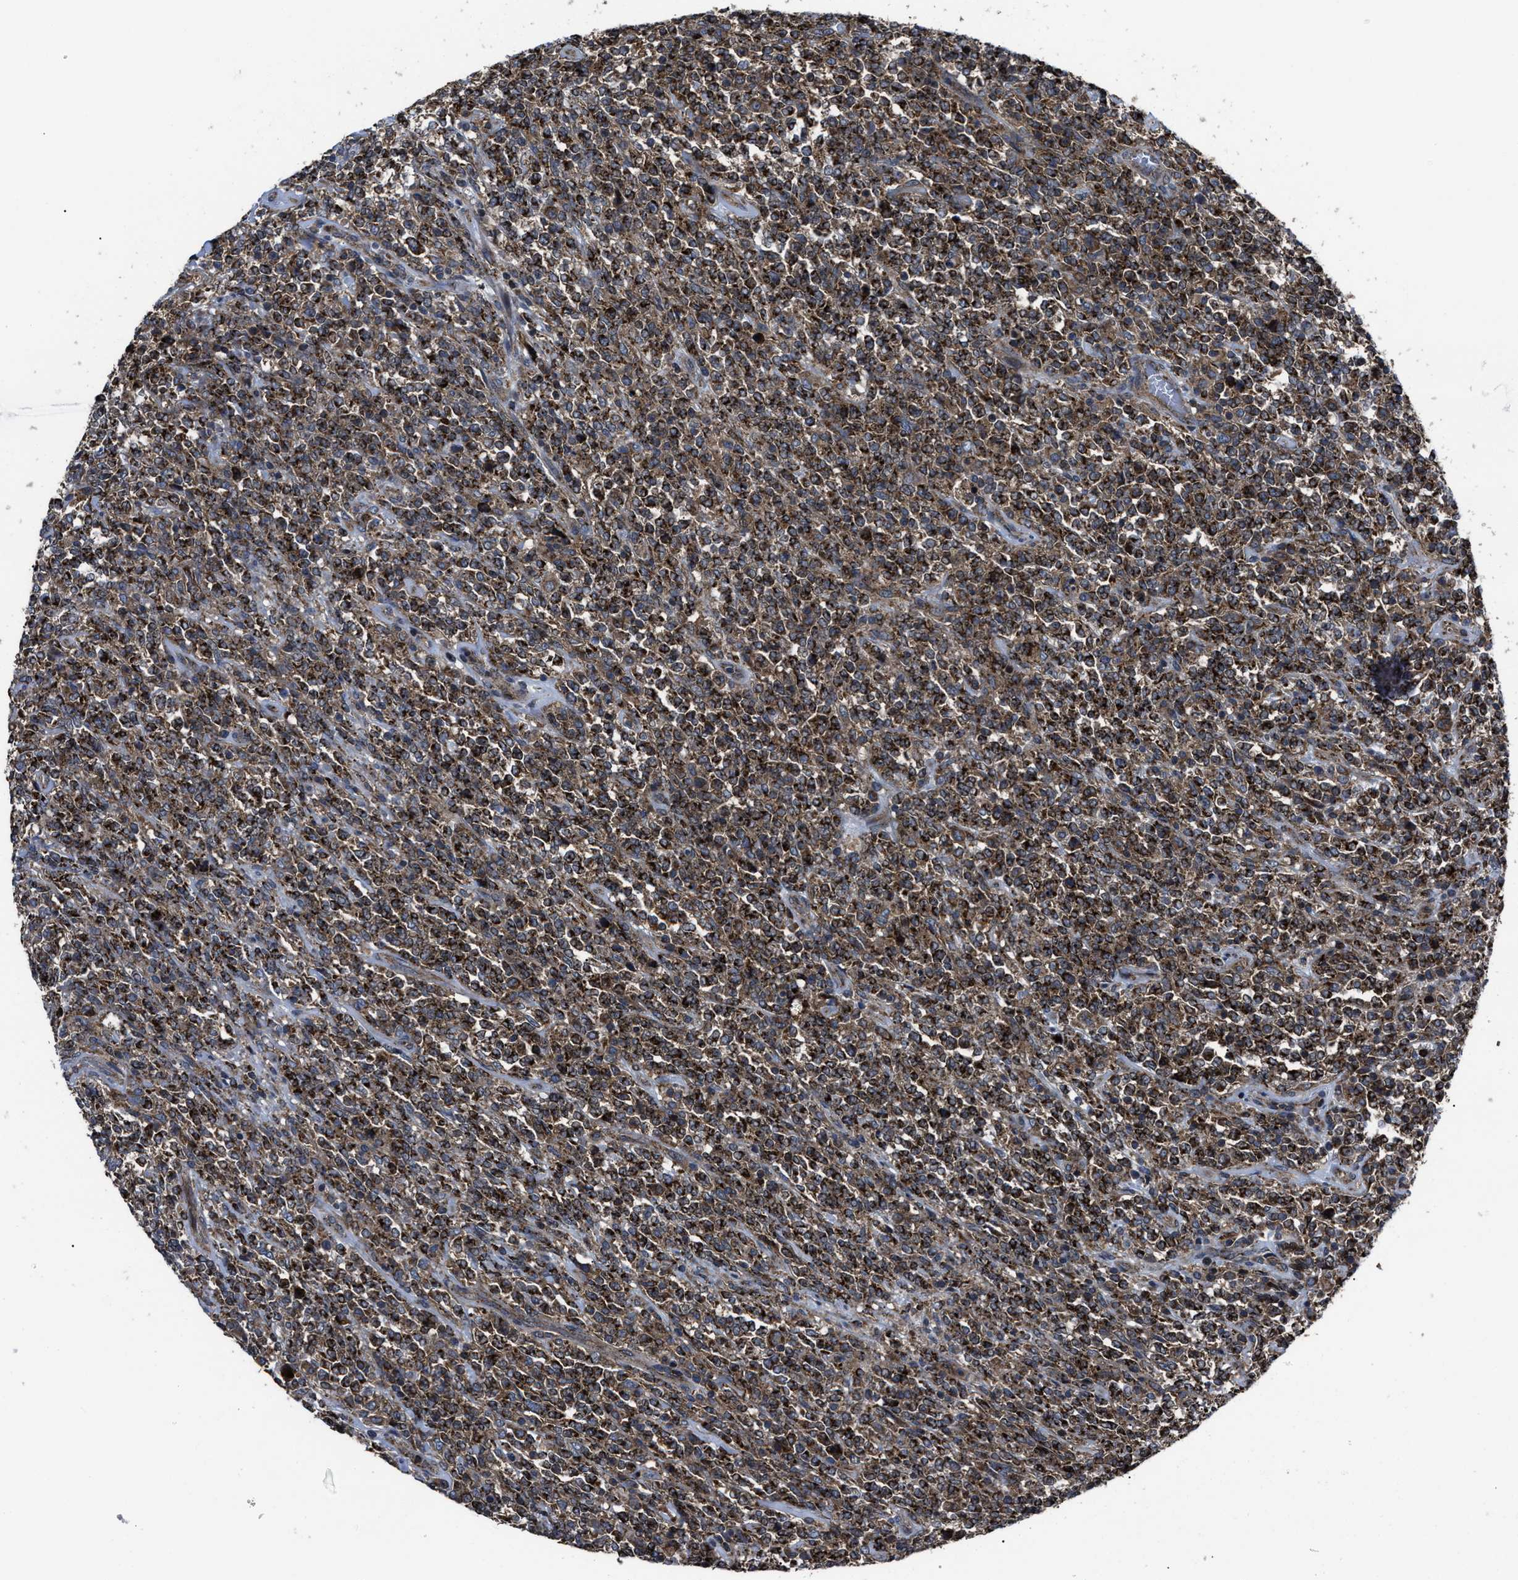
{"staining": {"intensity": "strong", "quantity": ">75%", "location": "cytoplasmic/membranous"}, "tissue": "lymphoma", "cell_type": "Tumor cells", "image_type": "cancer", "snomed": [{"axis": "morphology", "description": "Malignant lymphoma, non-Hodgkin's type, High grade"}, {"axis": "topography", "description": "Soft tissue"}], "caption": "Lymphoma stained with DAB (3,3'-diaminobenzidine) immunohistochemistry (IHC) displays high levels of strong cytoplasmic/membranous positivity in about >75% of tumor cells.", "gene": "PASK", "patient": {"sex": "male", "age": 18}}